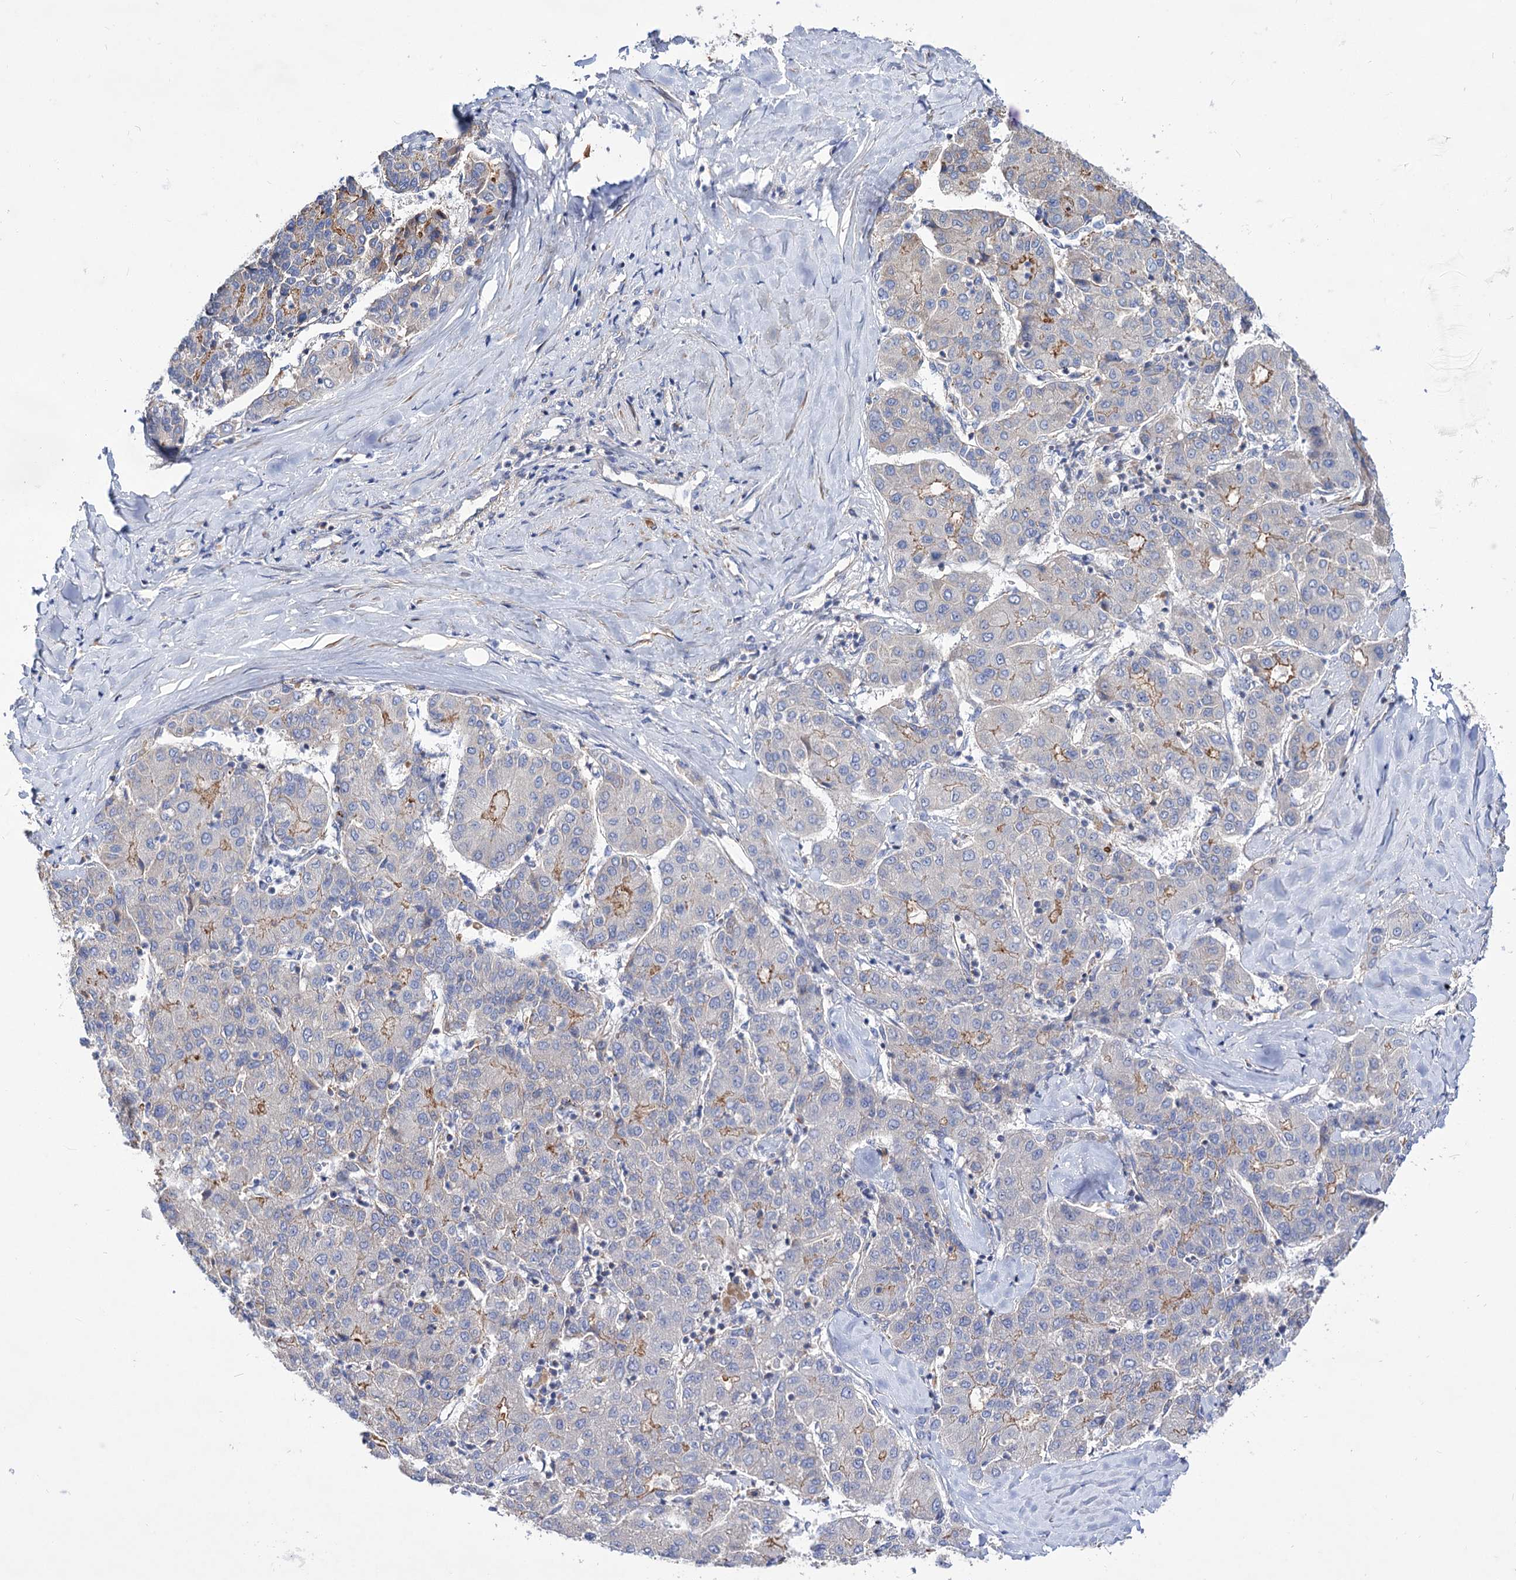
{"staining": {"intensity": "moderate", "quantity": "25%-75%", "location": "cytoplasmic/membranous"}, "tissue": "liver cancer", "cell_type": "Tumor cells", "image_type": "cancer", "snomed": [{"axis": "morphology", "description": "Carcinoma, Hepatocellular, NOS"}, {"axis": "topography", "description": "Liver"}], "caption": "DAB immunohistochemical staining of liver hepatocellular carcinoma displays moderate cytoplasmic/membranous protein positivity in approximately 25%-75% of tumor cells.", "gene": "NUDCD2", "patient": {"sex": "male", "age": 65}}